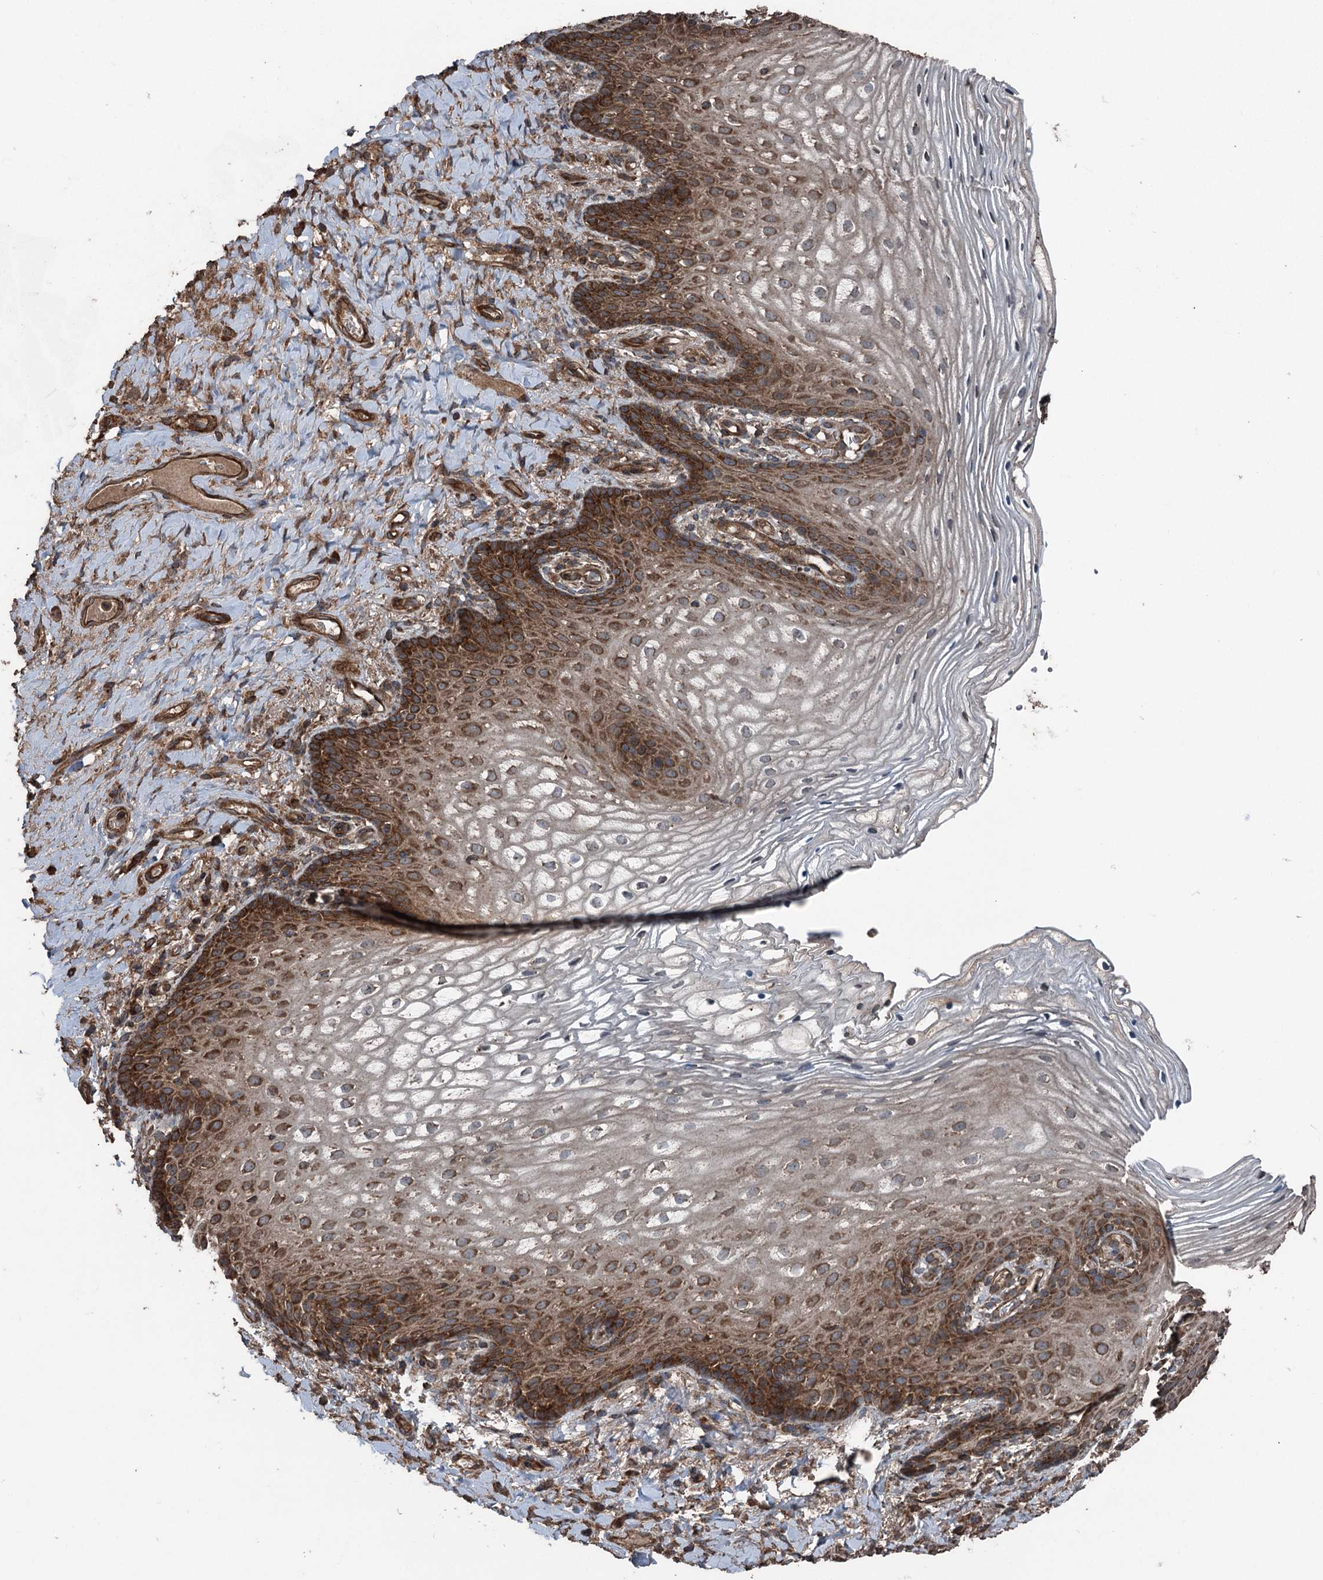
{"staining": {"intensity": "strong", "quantity": "25%-75%", "location": "cytoplasmic/membranous"}, "tissue": "vagina", "cell_type": "Squamous epithelial cells", "image_type": "normal", "snomed": [{"axis": "morphology", "description": "Normal tissue, NOS"}, {"axis": "topography", "description": "Vagina"}], "caption": "A histopathology image of human vagina stained for a protein reveals strong cytoplasmic/membranous brown staining in squamous epithelial cells. (brown staining indicates protein expression, while blue staining denotes nuclei).", "gene": "RNF214", "patient": {"sex": "female", "age": 60}}